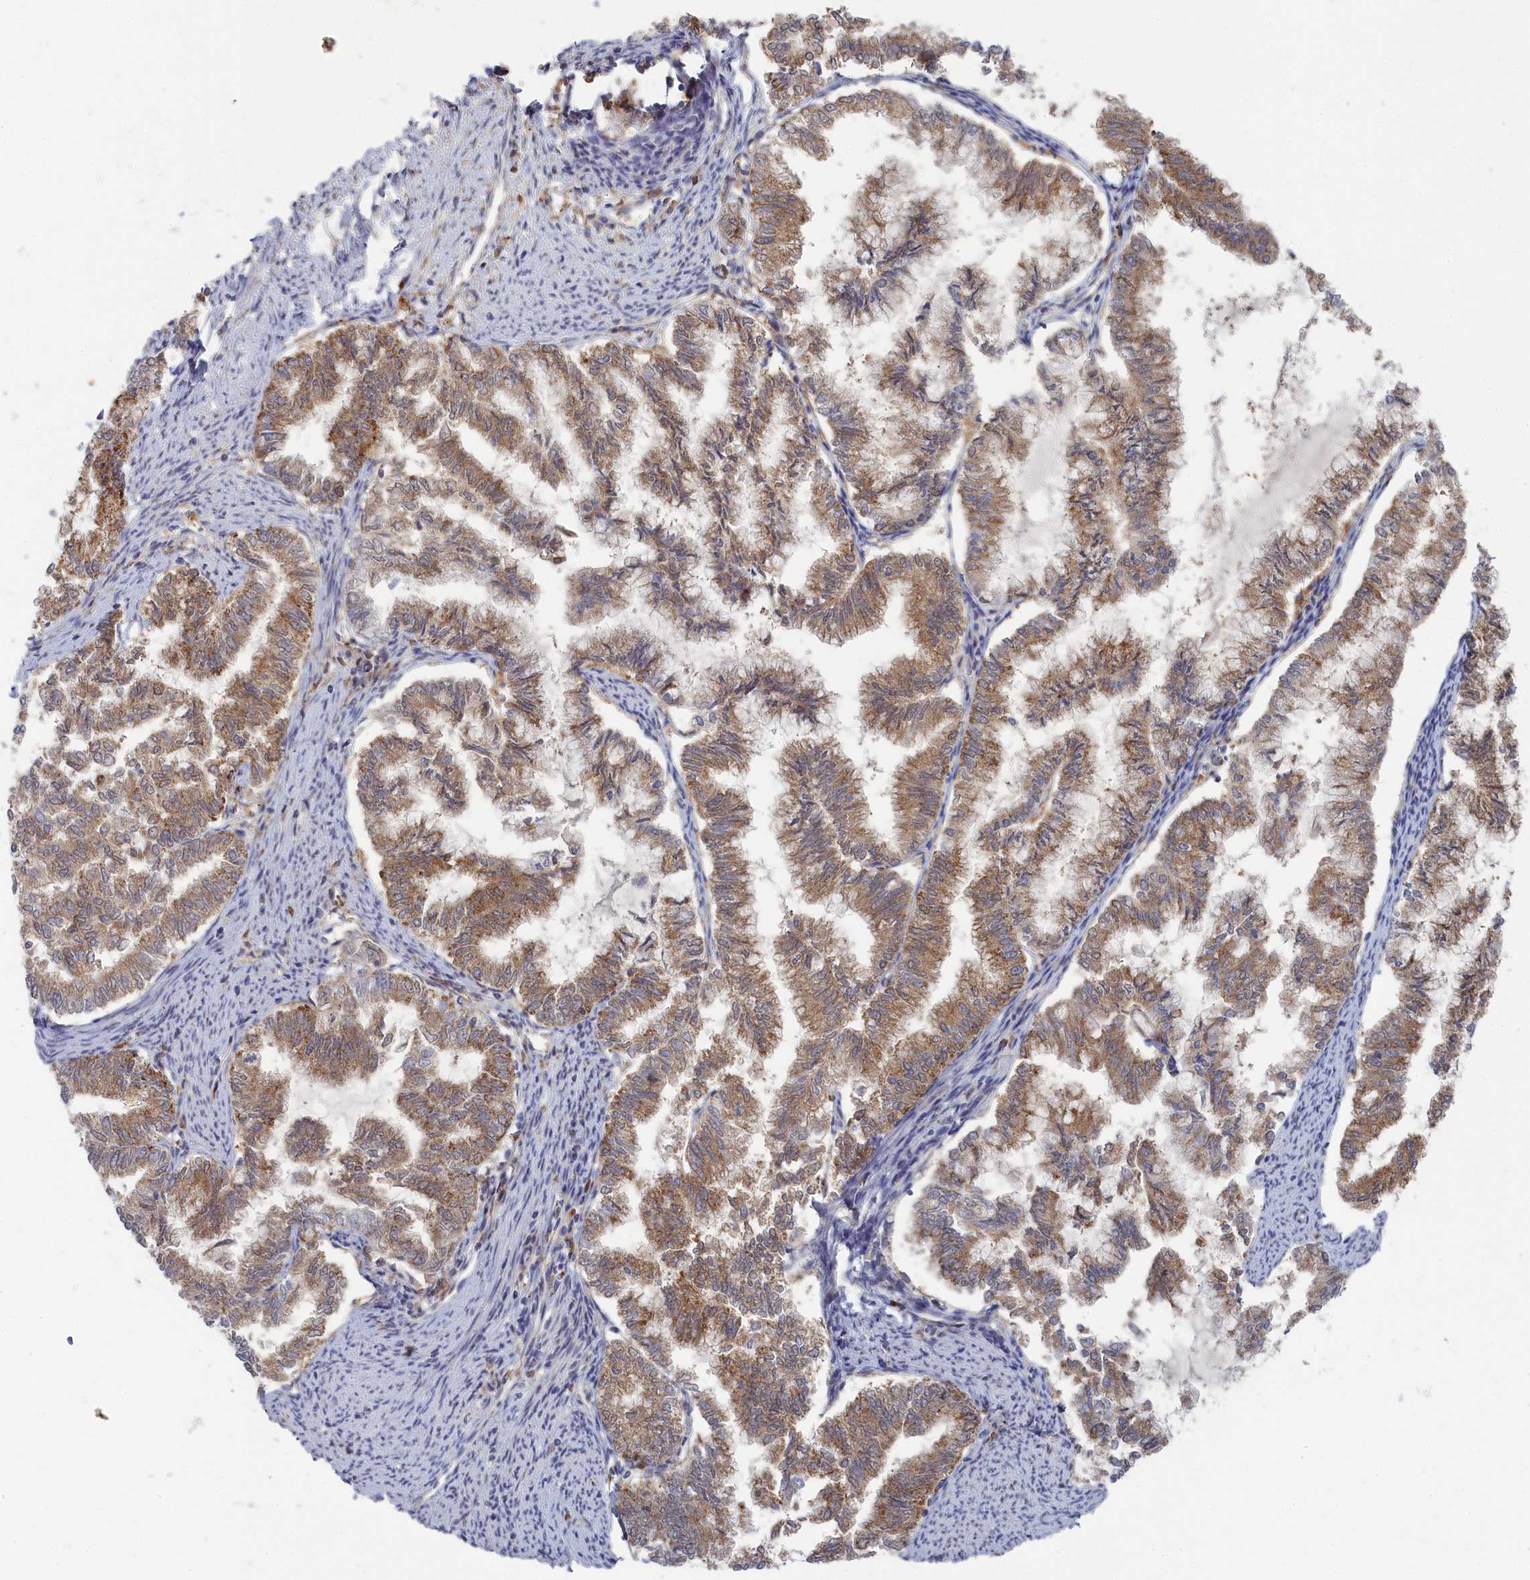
{"staining": {"intensity": "moderate", "quantity": ">75%", "location": "cytoplasmic/membranous"}, "tissue": "endometrial cancer", "cell_type": "Tumor cells", "image_type": "cancer", "snomed": [{"axis": "morphology", "description": "Adenocarcinoma, NOS"}, {"axis": "topography", "description": "Endometrium"}], "caption": "A medium amount of moderate cytoplasmic/membranous expression is seen in about >75% of tumor cells in endometrial cancer (adenocarcinoma) tissue.", "gene": "IRGQ", "patient": {"sex": "female", "age": 79}}